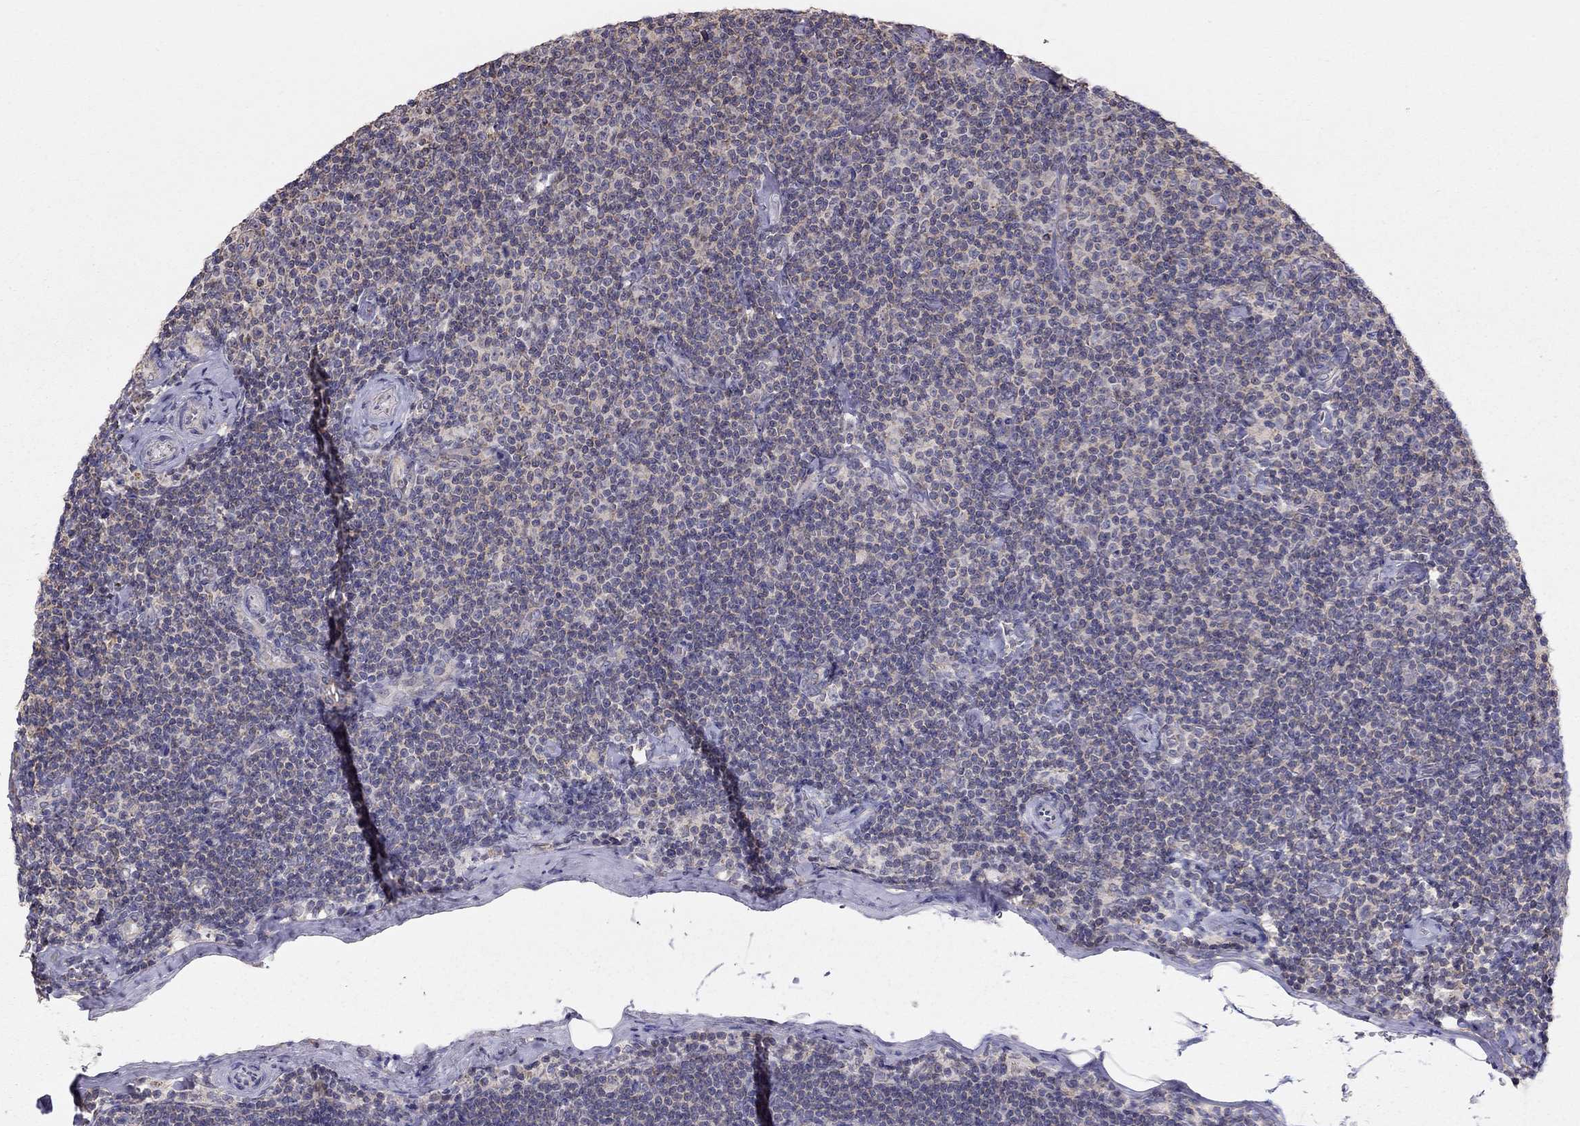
{"staining": {"intensity": "negative", "quantity": "none", "location": "none"}, "tissue": "lymphoma", "cell_type": "Tumor cells", "image_type": "cancer", "snomed": [{"axis": "morphology", "description": "Malignant lymphoma, non-Hodgkin's type, Low grade"}, {"axis": "topography", "description": "Lymph node"}], "caption": "Tumor cells are negative for brown protein staining in lymphoma. (Brightfield microscopy of DAB (3,3'-diaminobenzidine) IHC at high magnification).", "gene": "LRIT3", "patient": {"sex": "male", "age": 81}}